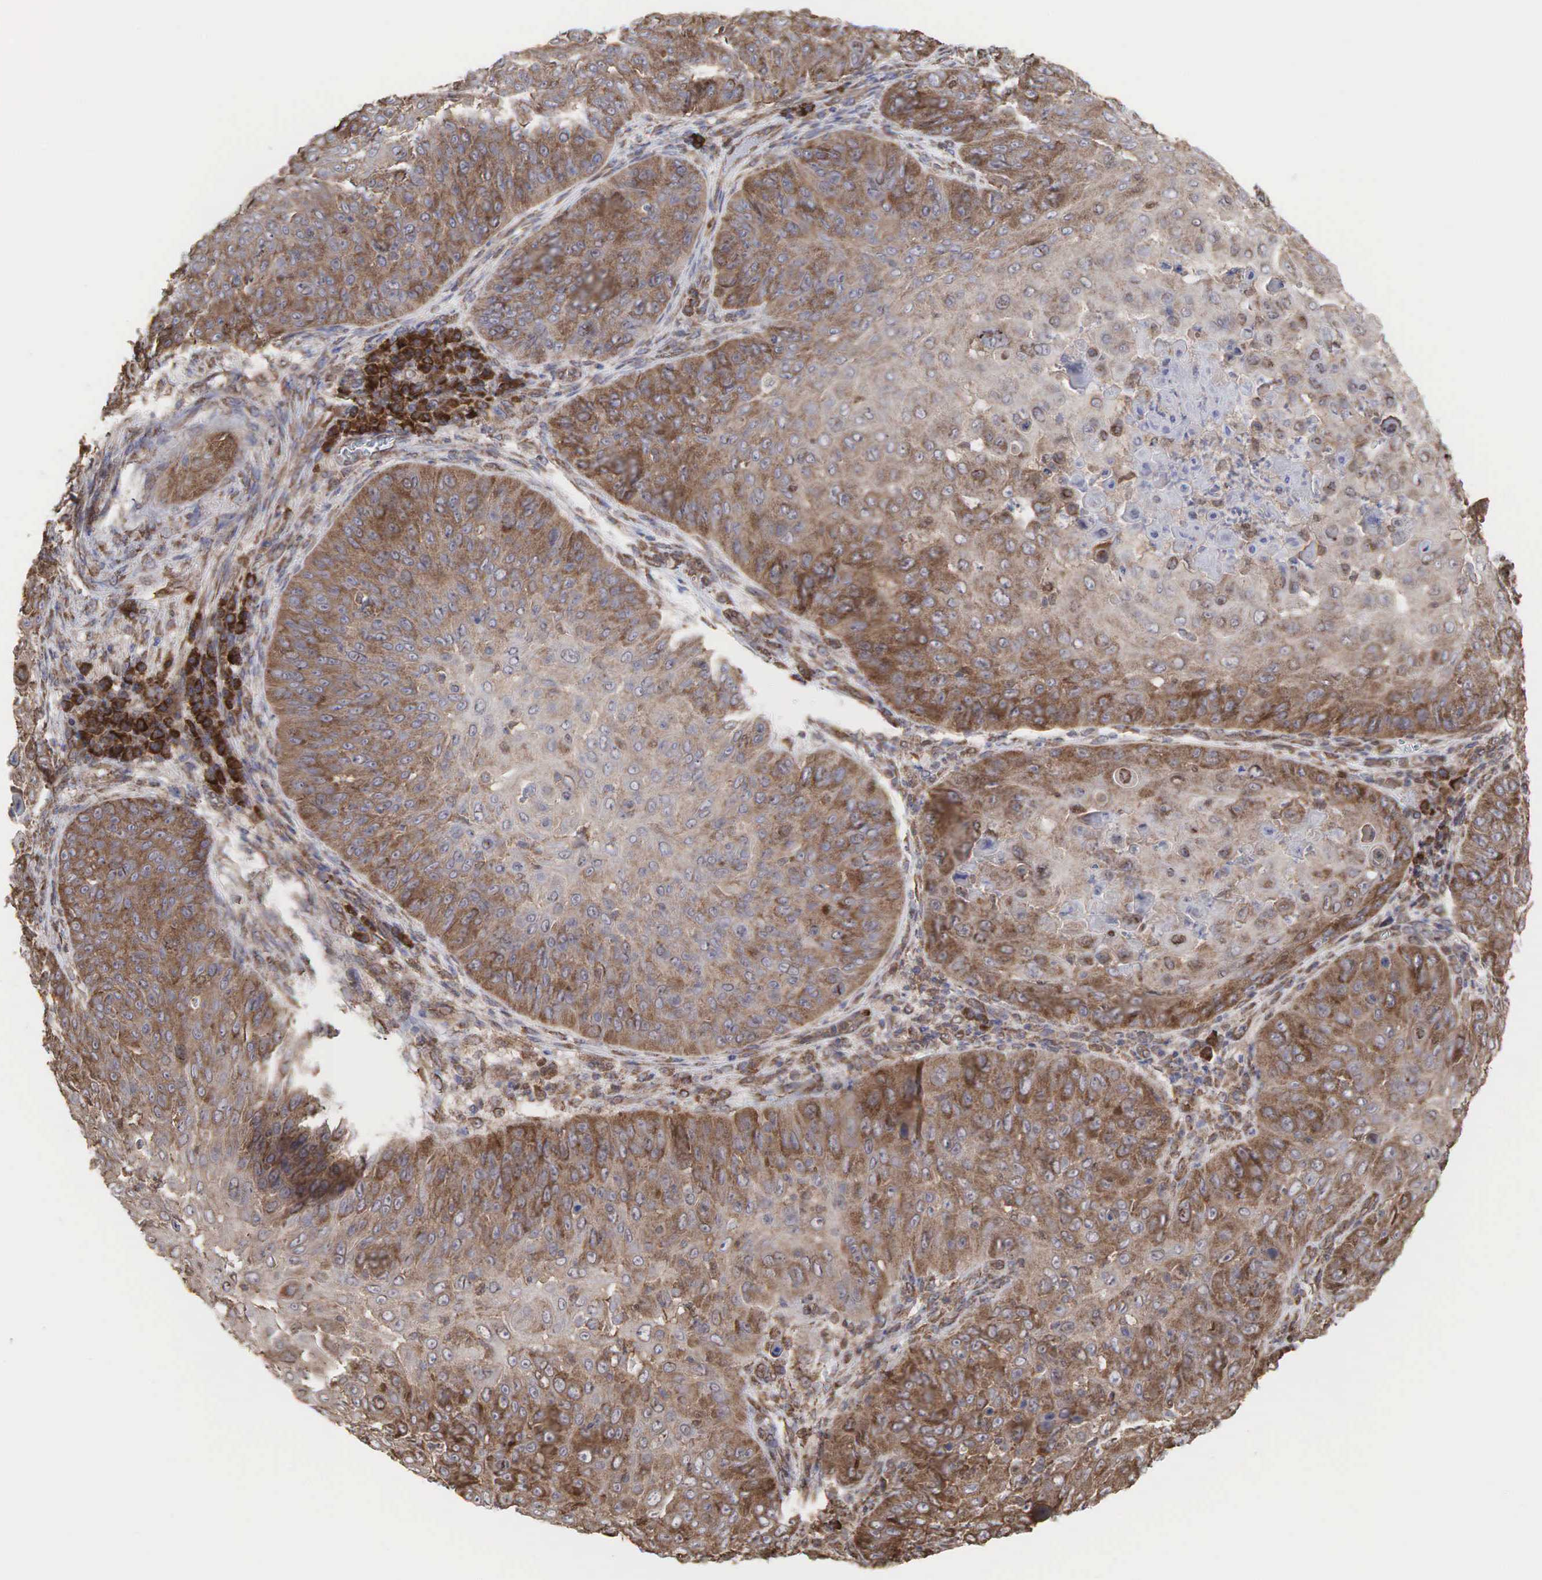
{"staining": {"intensity": "weak", "quantity": ">75%", "location": "cytoplasmic/membranous"}, "tissue": "skin cancer", "cell_type": "Tumor cells", "image_type": "cancer", "snomed": [{"axis": "morphology", "description": "Squamous cell carcinoma, NOS"}, {"axis": "topography", "description": "Skin"}], "caption": "Protein positivity by immunohistochemistry demonstrates weak cytoplasmic/membranous positivity in about >75% of tumor cells in skin cancer. Ihc stains the protein of interest in brown and the nuclei are stained blue.", "gene": "PABPC5", "patient": {"sex": "male", "age": 82}}